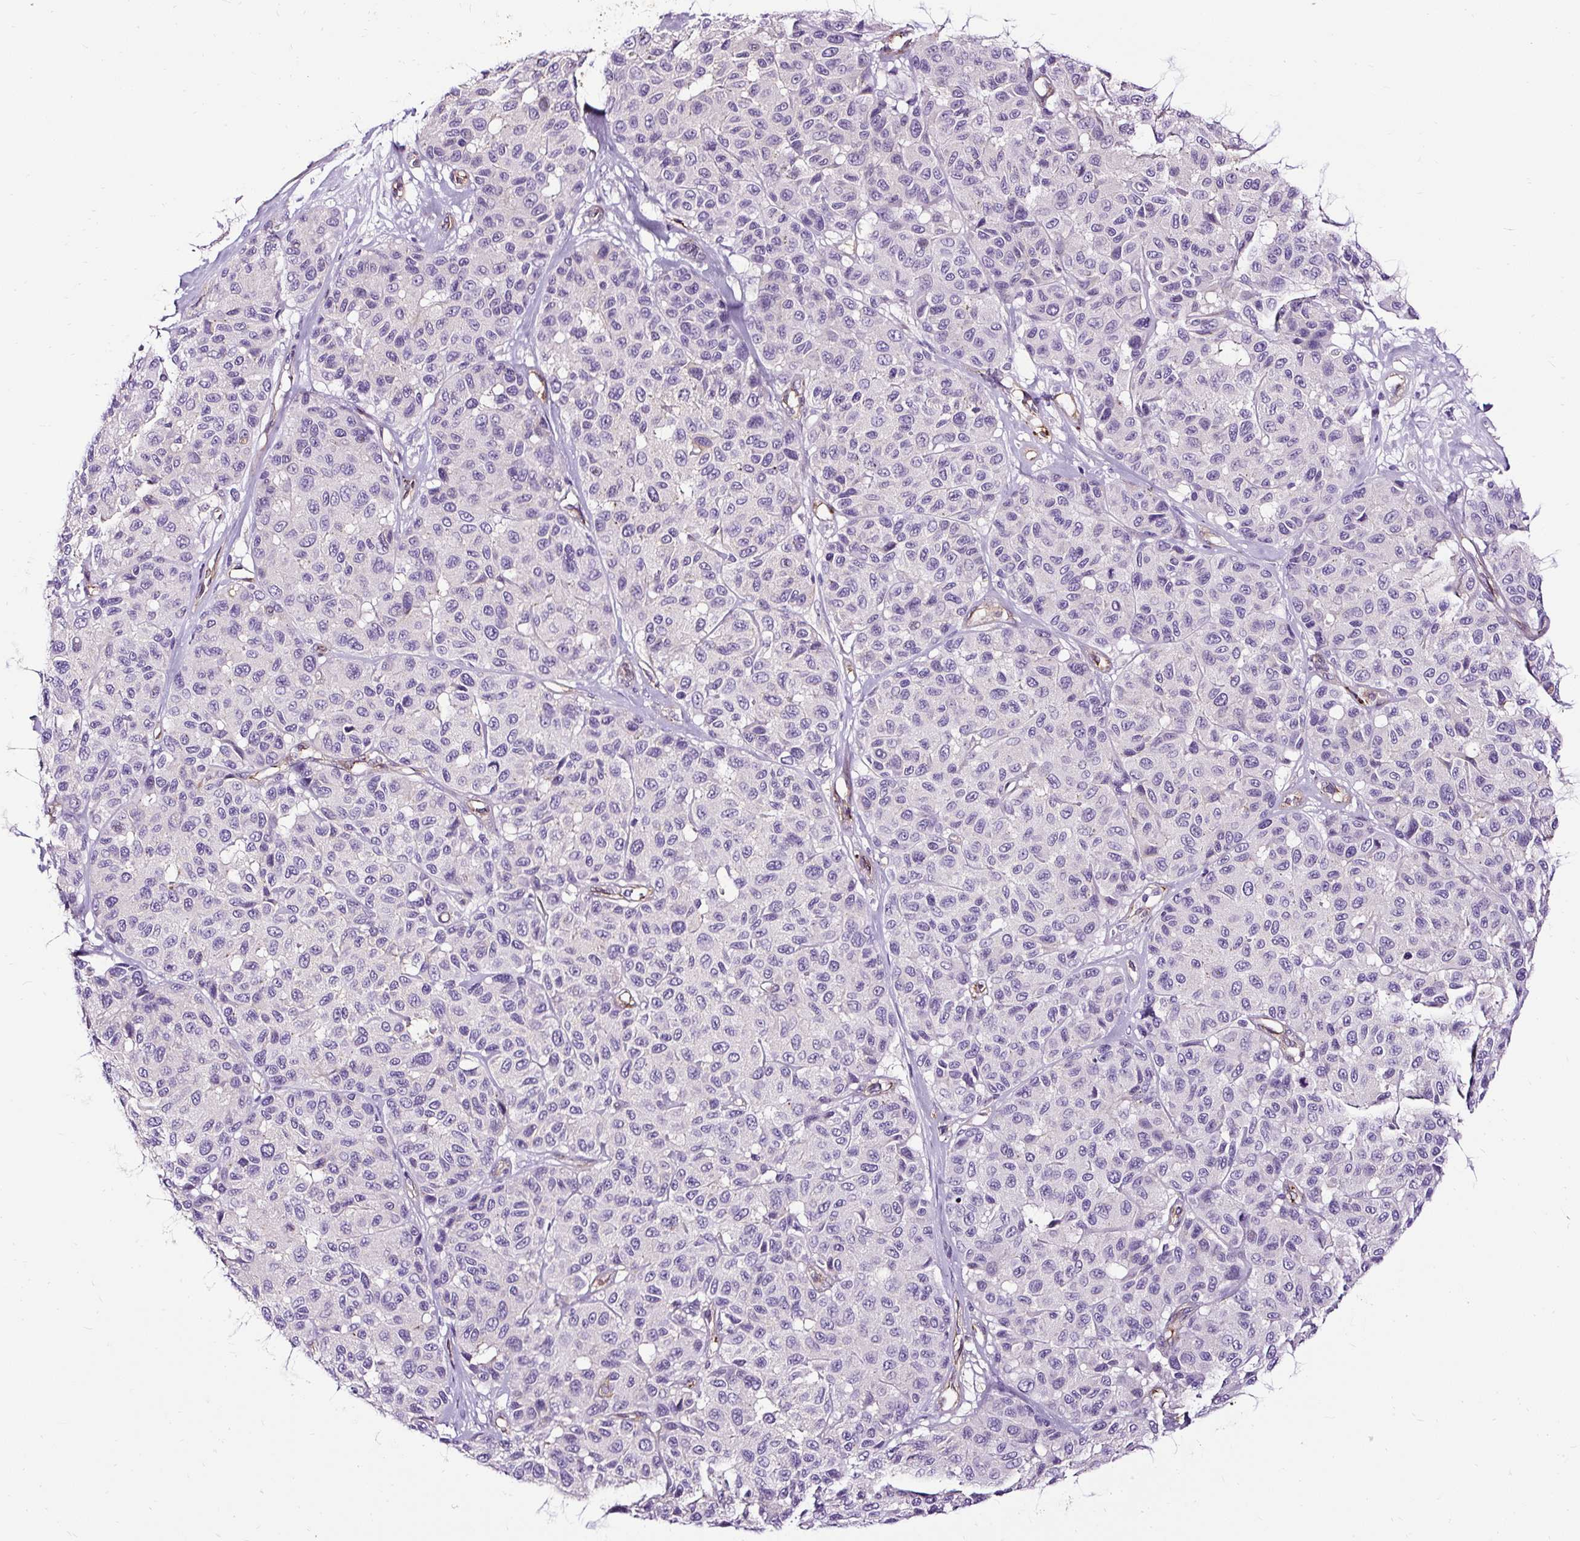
{"staining": {"intensity": "negative", "quantity": "none", "location": "none"}, "tissue": "melanoma", "cell_type": "Tumor cells", "image_type": "cancer", "snomed": [{"axis": "morphology", "description": "Malignant melanoma, NOS"}, {"axis": "topography", "description": "Skin"}], "caption": "DAB immunohistochemical staining of human melanoma displays no significant positivity in tumor cells.", "gene": "SLC7A8", "patient": {"sex": "female", "age": 66}}